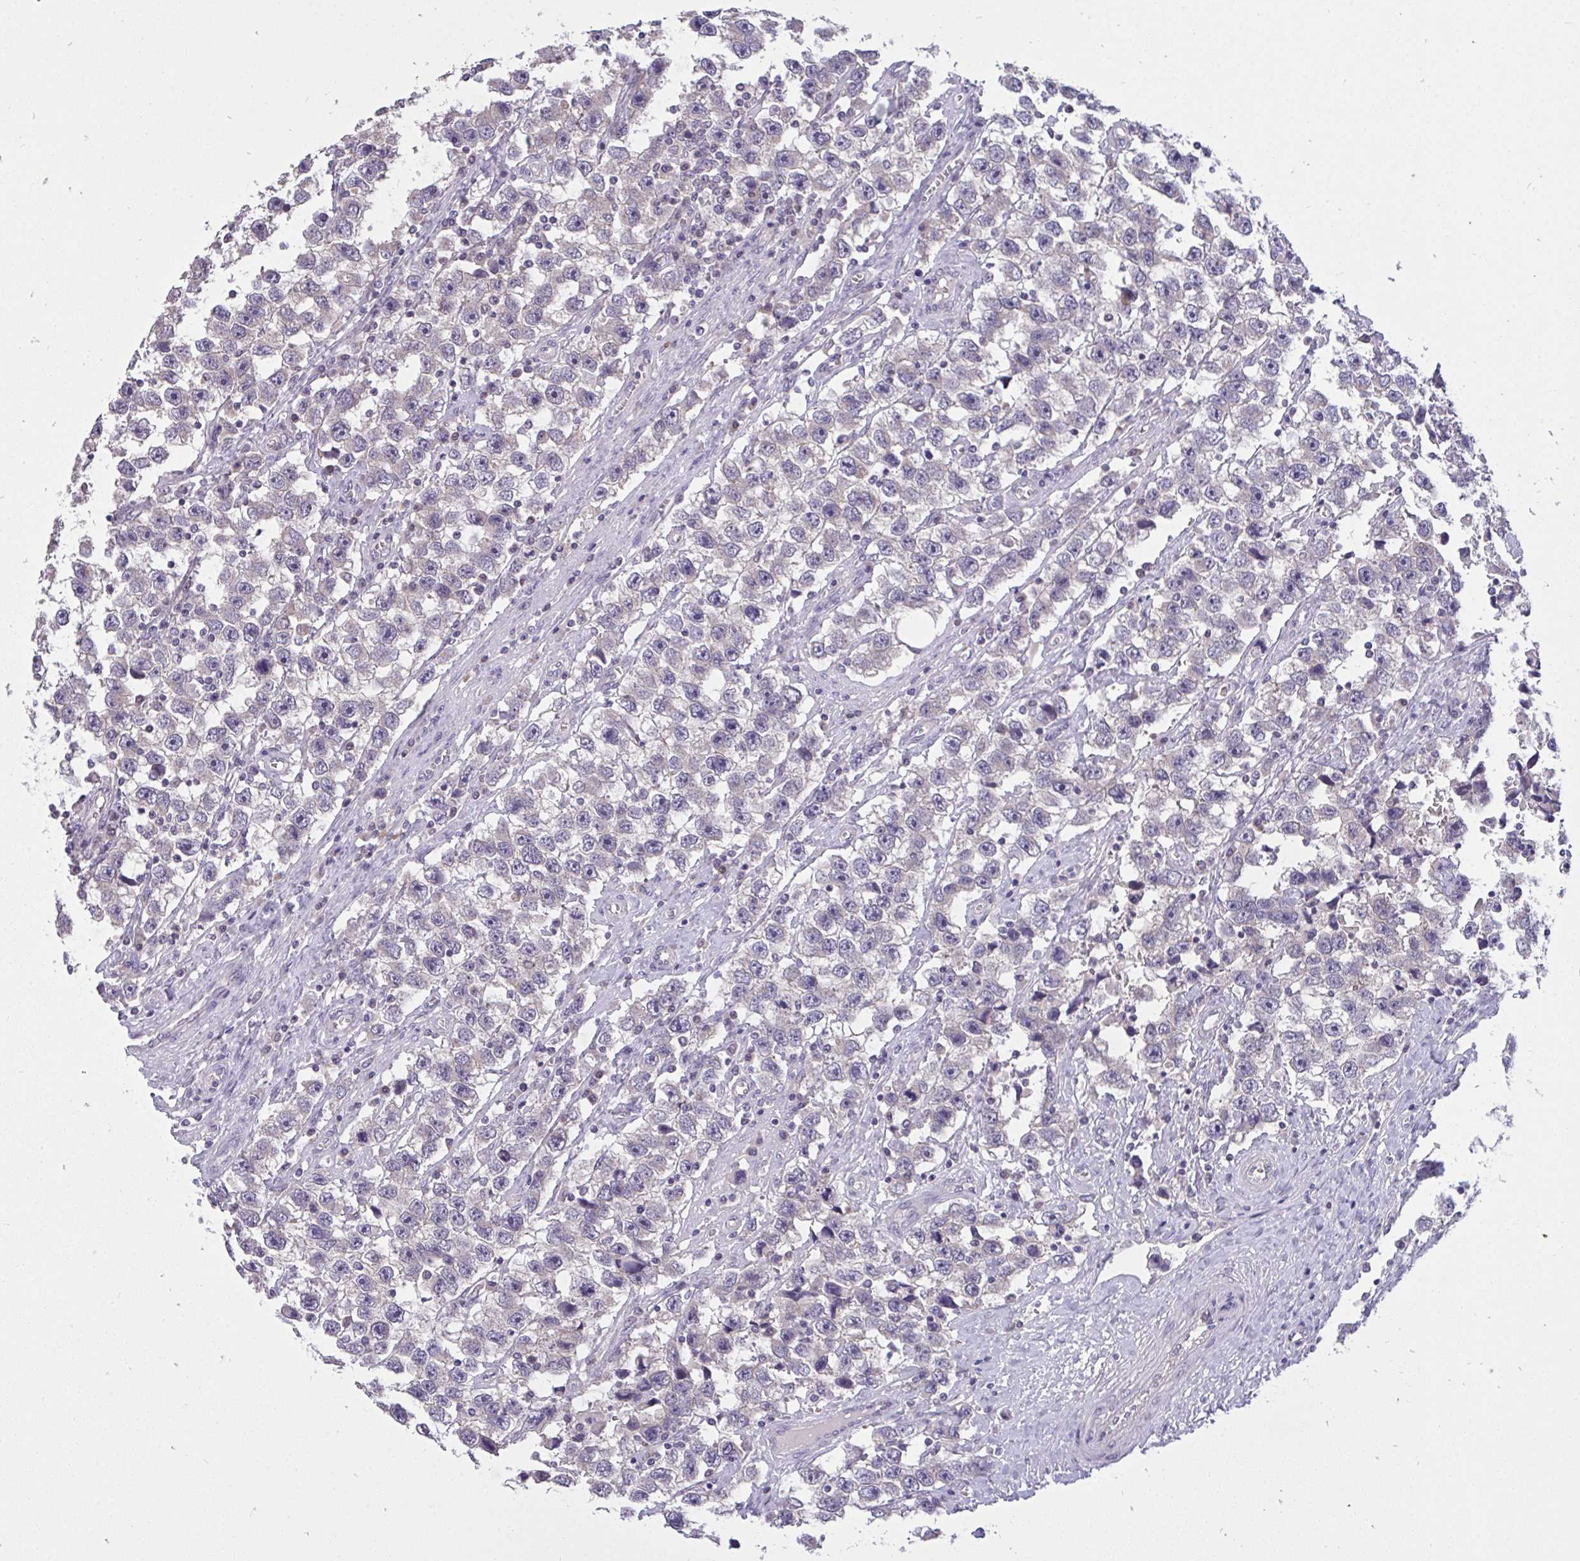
{"staining": {"intensity": "negative", "quantity": "none", "location": "none"}, "tissue": "testis cancer", "cell_type": "Tumor cells", "image_type": "cancer", "snomed": [{"axis": "morphology", "description": "Seminoma, NOS"}, {"axis": "topography", "description": "Testis"}], "caption": "Immunohistochemistry image of testis cancer (seminoma) stained for a protein (brown), which shows no positivity in tumor cells.", "gene": "C19orf54", "patient": {"sex": "male", "age": 33}}